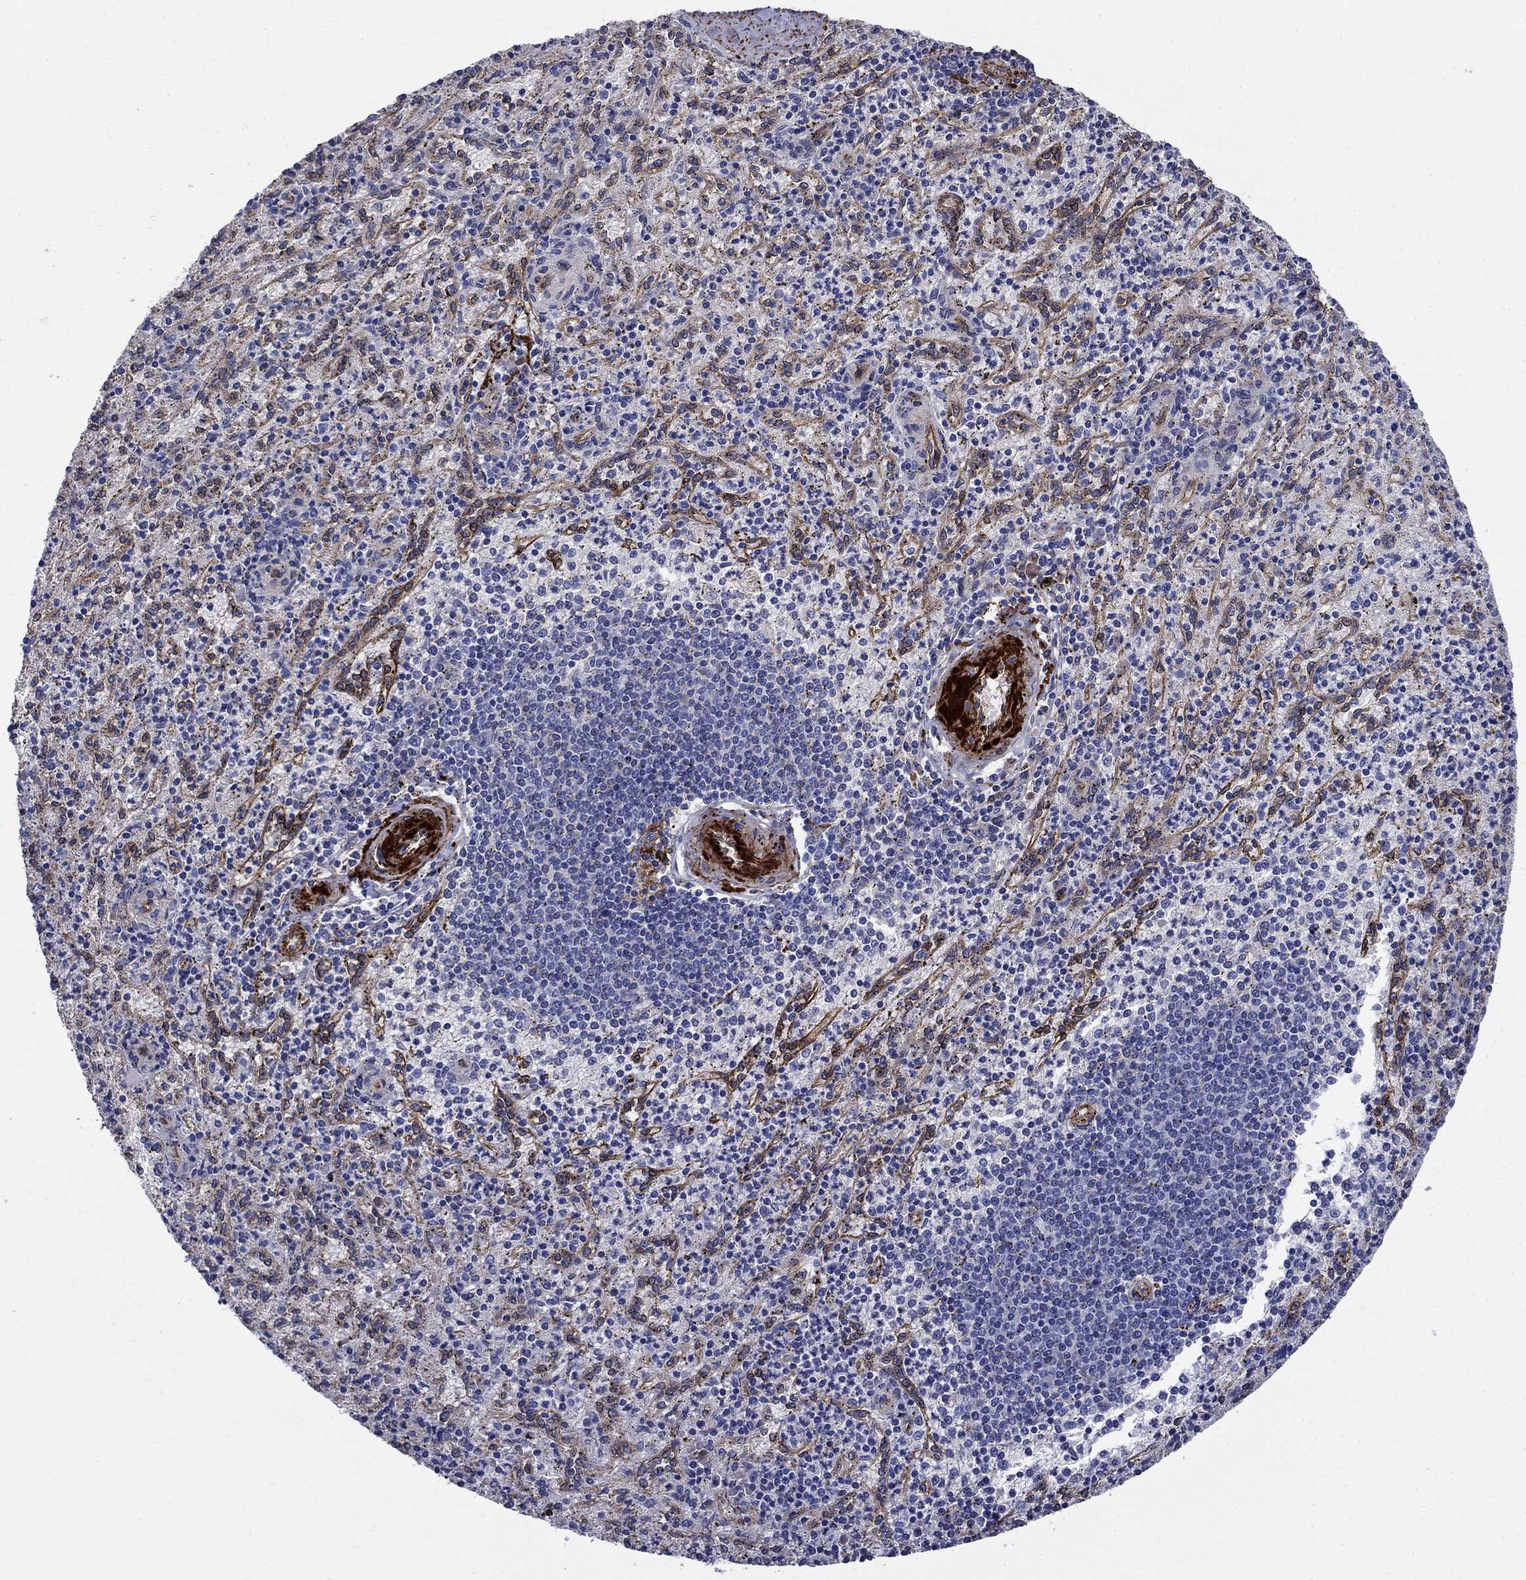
{"staining": {"intensity": "negative", "quantity": "none", "location": "none"}, "tissue": "spleen", "cell_type": "Cells in red pulp", "image_type": "normal", "snomed": [{"axis": "morphology", "description": "Normal tissue, NOS"}, {"axis": "topography", "description": "Spleen"}], "caption": "An immunohistochemistry (IHC) micrograph of benign spleen is shown. There is no staining in cells in red pulp of spleen. The staining was performed using DAB (3,3'-diaminobenzidine) to visualize the protein expression in brown, while the nuclei were stained in blue with hematoxylin (Magnification: 20x).", "gene": "VTN", "patient": {"sex": "male", "age": 60}}